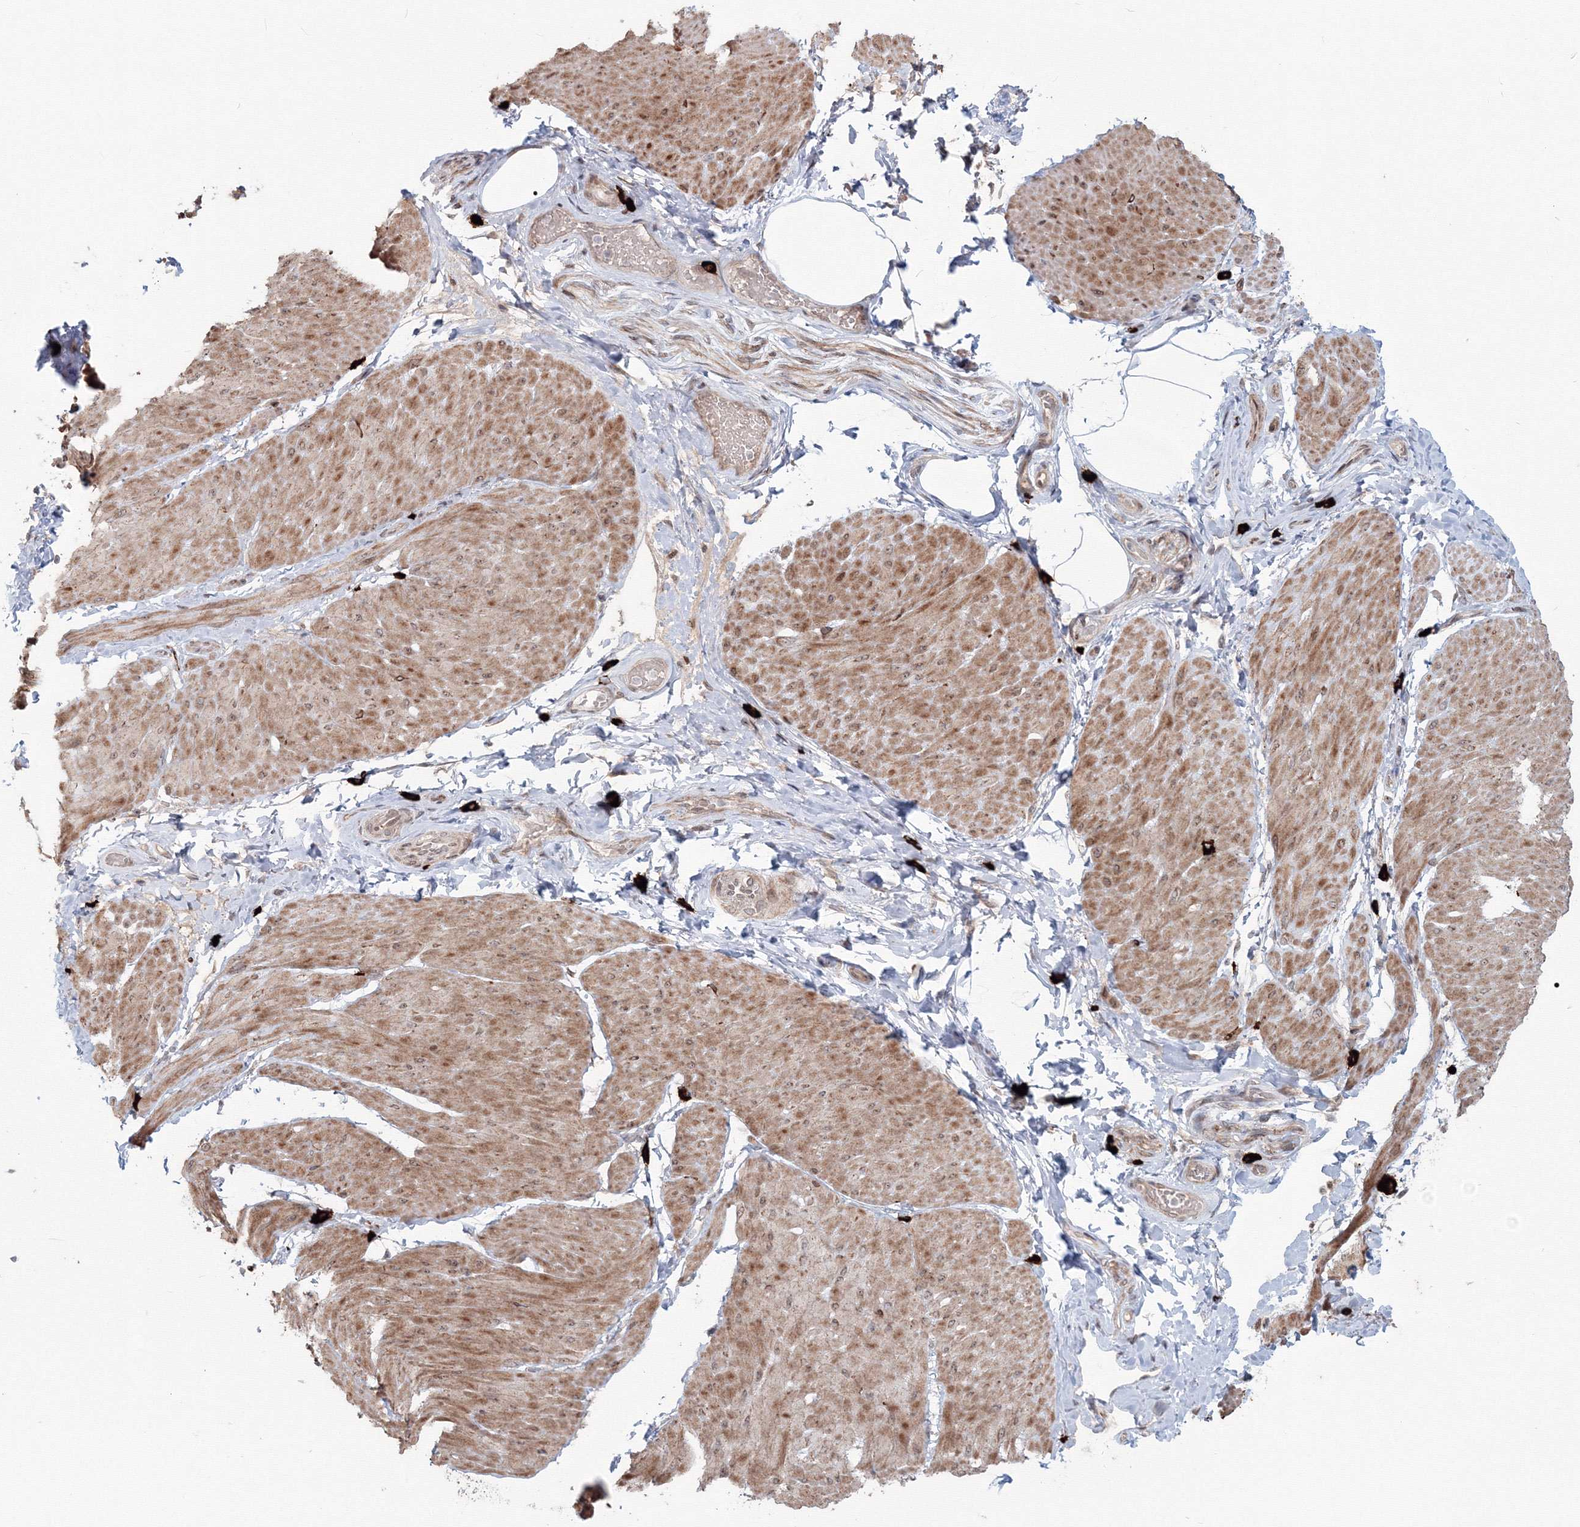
{"staining": {"intensity": "moderate", "quantity": ">75%", "location": "cytoplasmic/membranous"}, "tissue": "smooth muscle", "cell_type": "Smooth muscle cells", "image_type": "normal", "snomed": [{"axis": "morphology", "description": "Urothelial carcinoma, High grade"}, {"axis": "topography", "description": "Urinary bladder"}], "caption": "A brown stain shows moderate cytoplasmic/membranous expression of a protein in smooth muscle cells of benign smooth muscle. The staining was performed using DAB, with brown indicating positive protein expression. Nuclei are stained blue with hematoxylin.", "gene": "SH3PXD2A", "patient": {"sex": "male", "age": 46}}